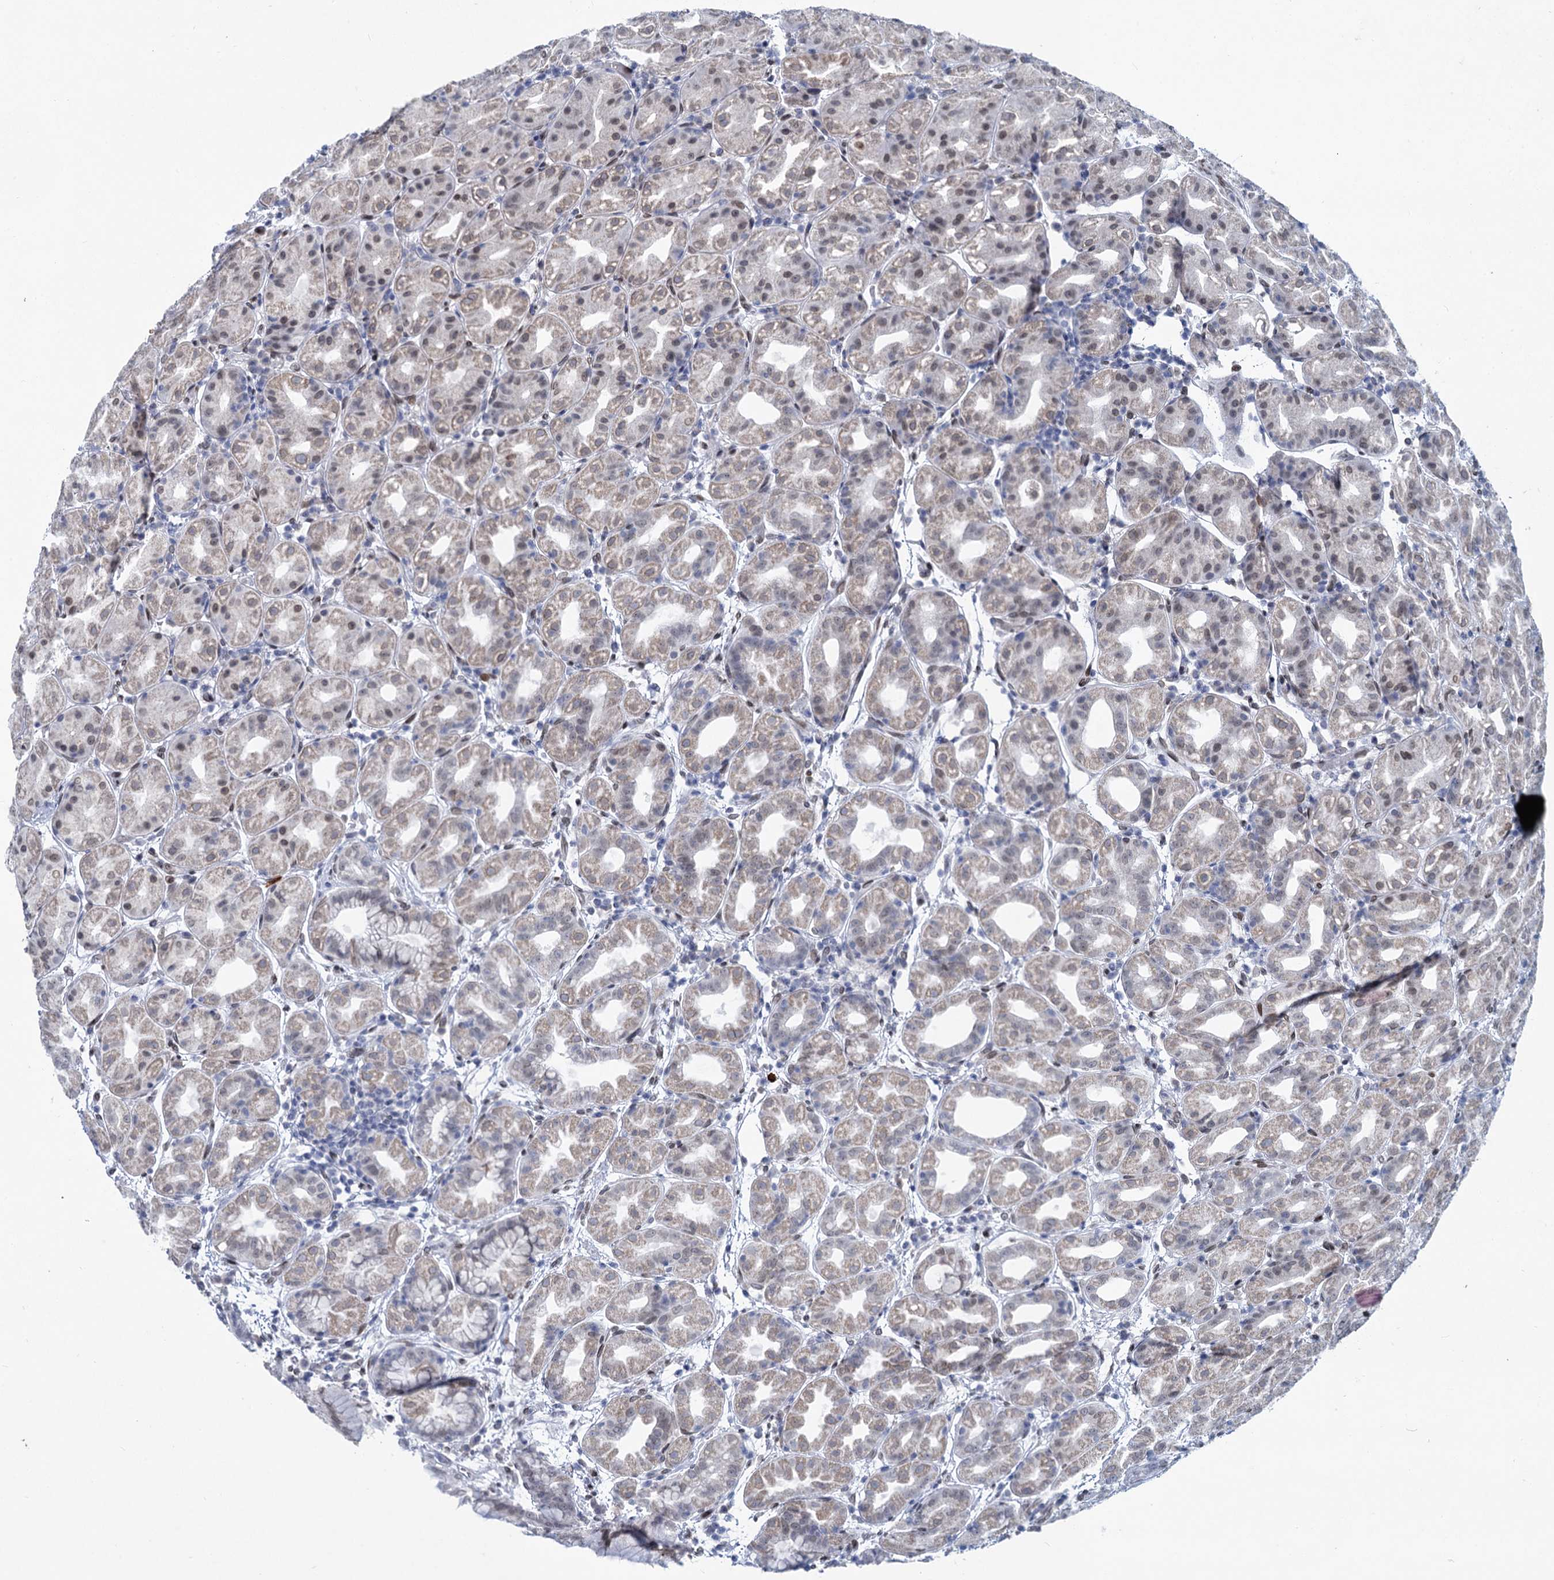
{"staining": {"intensity": "weak", "quantity": "25%-75%", "location": "cytoplasmic/membranous,nuclear"}, "tissue": "stomach", "cell_type": "Glandular cells", "image_type": "normal", "snomed": [{"axis": "morphology", "description": "Normal tissue, NOS"}, {"axis": "topography", "description": "Stomach"}], "caption": "This histopathology image shows unremarkable stomach stained with immunohistochemistry (IHC) to label a protein in brown. The cytoplasmic/membranous,nuclear of glandular cells show weak positivity for the protein. Nuclei are counter-stained blue.", "gene": "PRSS35", "patient": {"sex": "female", "age": 79}}